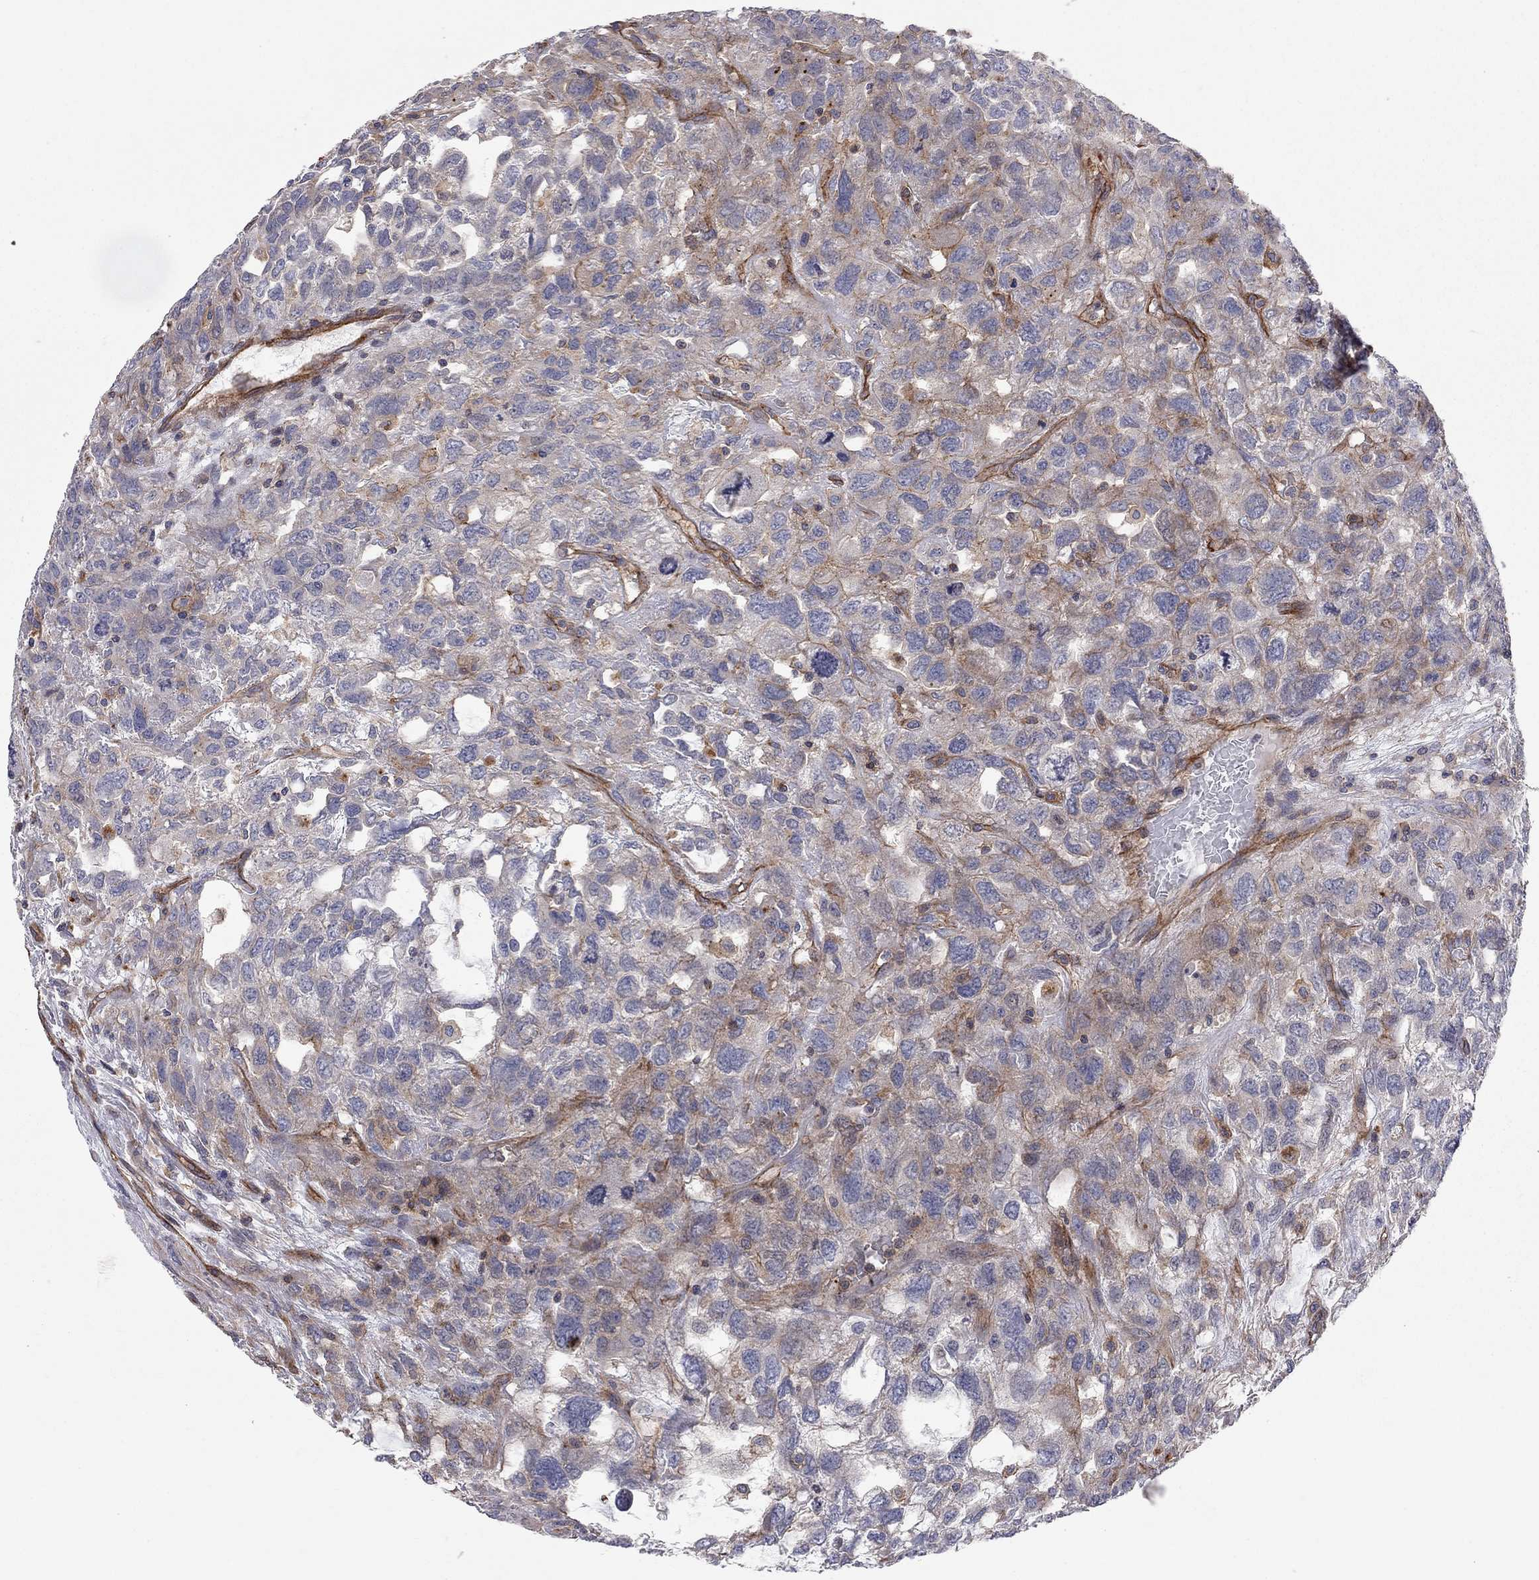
{"staining": {"intensity": "moderate", "quantity": "<25%", "location": "cytoplasmic/membranous"}, "tissue": "testis cancer", "cell_type": "Tumor cells", "image_type": "cancer", "snomed": [{"axis": "morphology", "description": "Seminoma, NOS"}, {"axis": "topography", "description": "Testis"}], "caption": "Testis cancer stained with a protein marker reveals moderate staining in tumor cells.", "gene": "RASEF", "patient": {"sex": "male", "age": 52}}